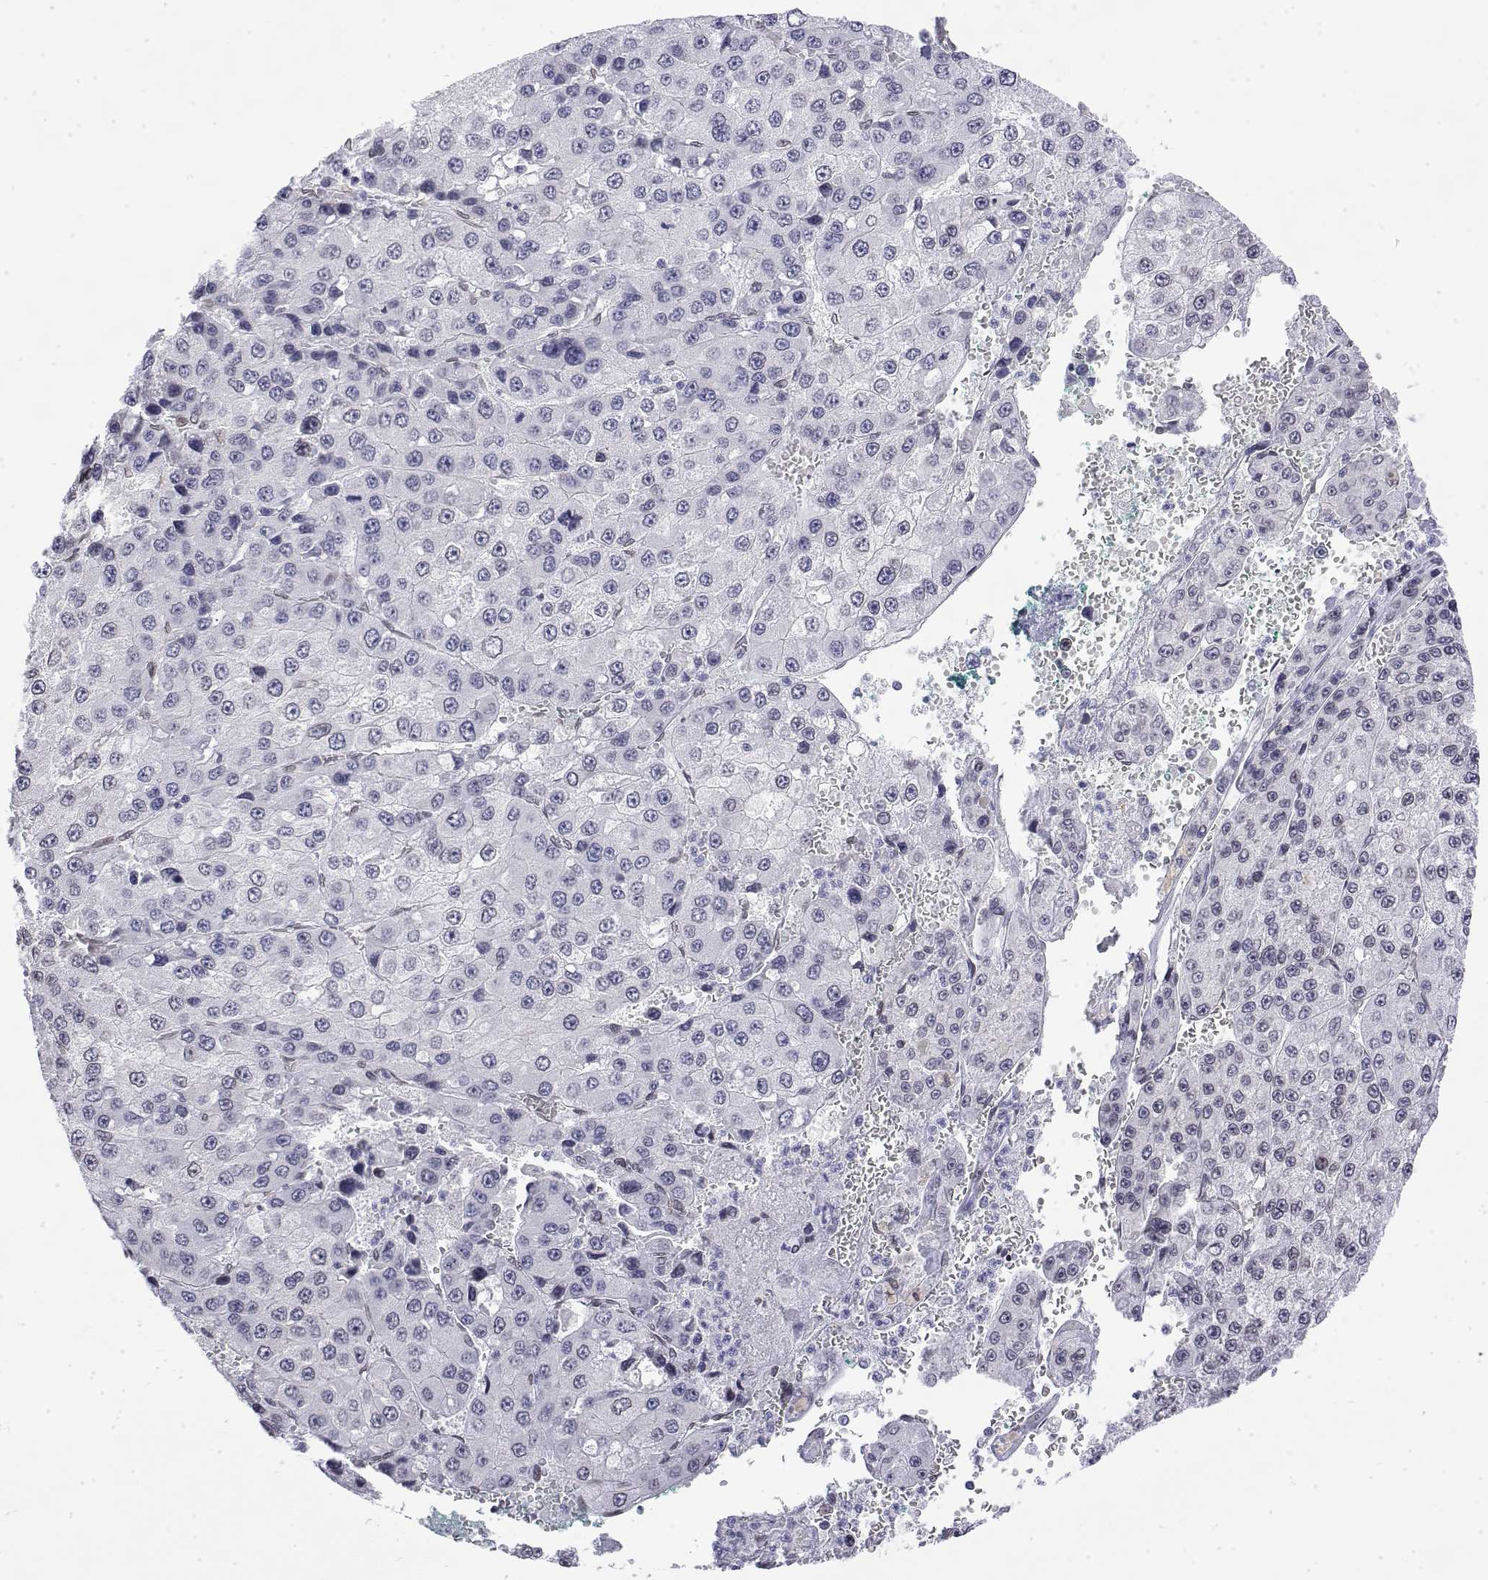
{"staining": {"intensity": "negative", "quantity": "none", "location": "none"}, "tissue": "liver cancer", "cell_type": "Tumor cells", "image_type": "cancer", "snomed": [{"axis": "morphology", "description": "Carcinoma, Hepatocellular, NOS"}, {"axis": "topography", "description": "Liver"}], "caption": "DAB (3,3'-diaminobenzidine) immunohistochemical staining of human liver hepatocellular carcinoma shows no significant positivity in tumor cells.", "gene": "ZNF532", "patient": {"sex": "female", "age": 73}}